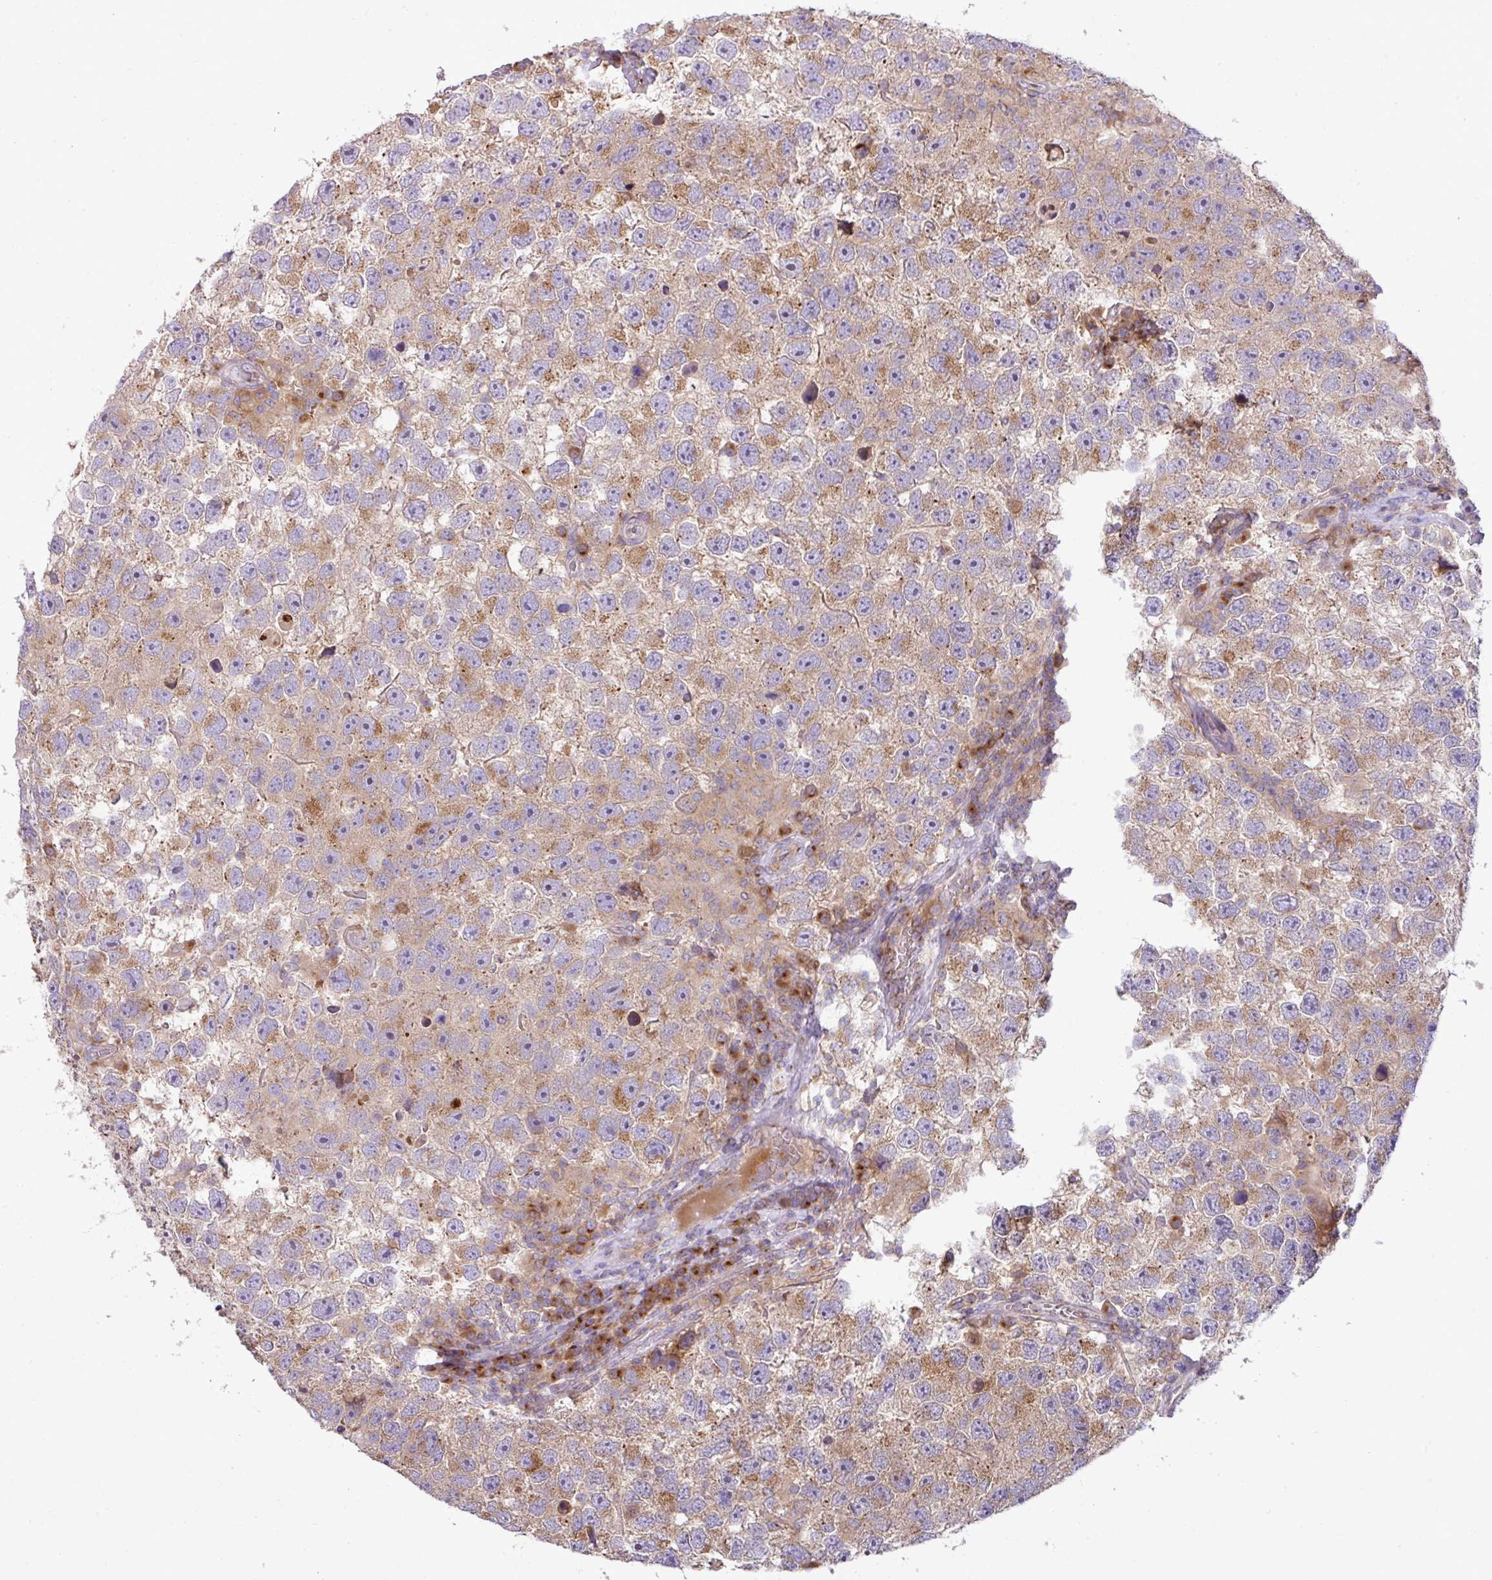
{"staining": {"intensity": "moderate", "quantity": "25%-75%", "location": "cytoplasmic/membranous"}, "tissue": "testis cancer", "cell_type": "Tumor cells", "image_type": "cancer", "snomed": [{"axis": "morphology", "description": "Seminoma, NOS"}, {"axis": "topography", "description": "Testis"}], "caption": "An immunohistochemistry (IHC) histopathology image of tumor tissue is shown. Protein staining in brown labels moderate cytoplasmic/membranous positivity in testis cancer (seminoma) within tumor cells.", "gene": "VTI1A", "patient": {"sex": "male", "age": 26}}